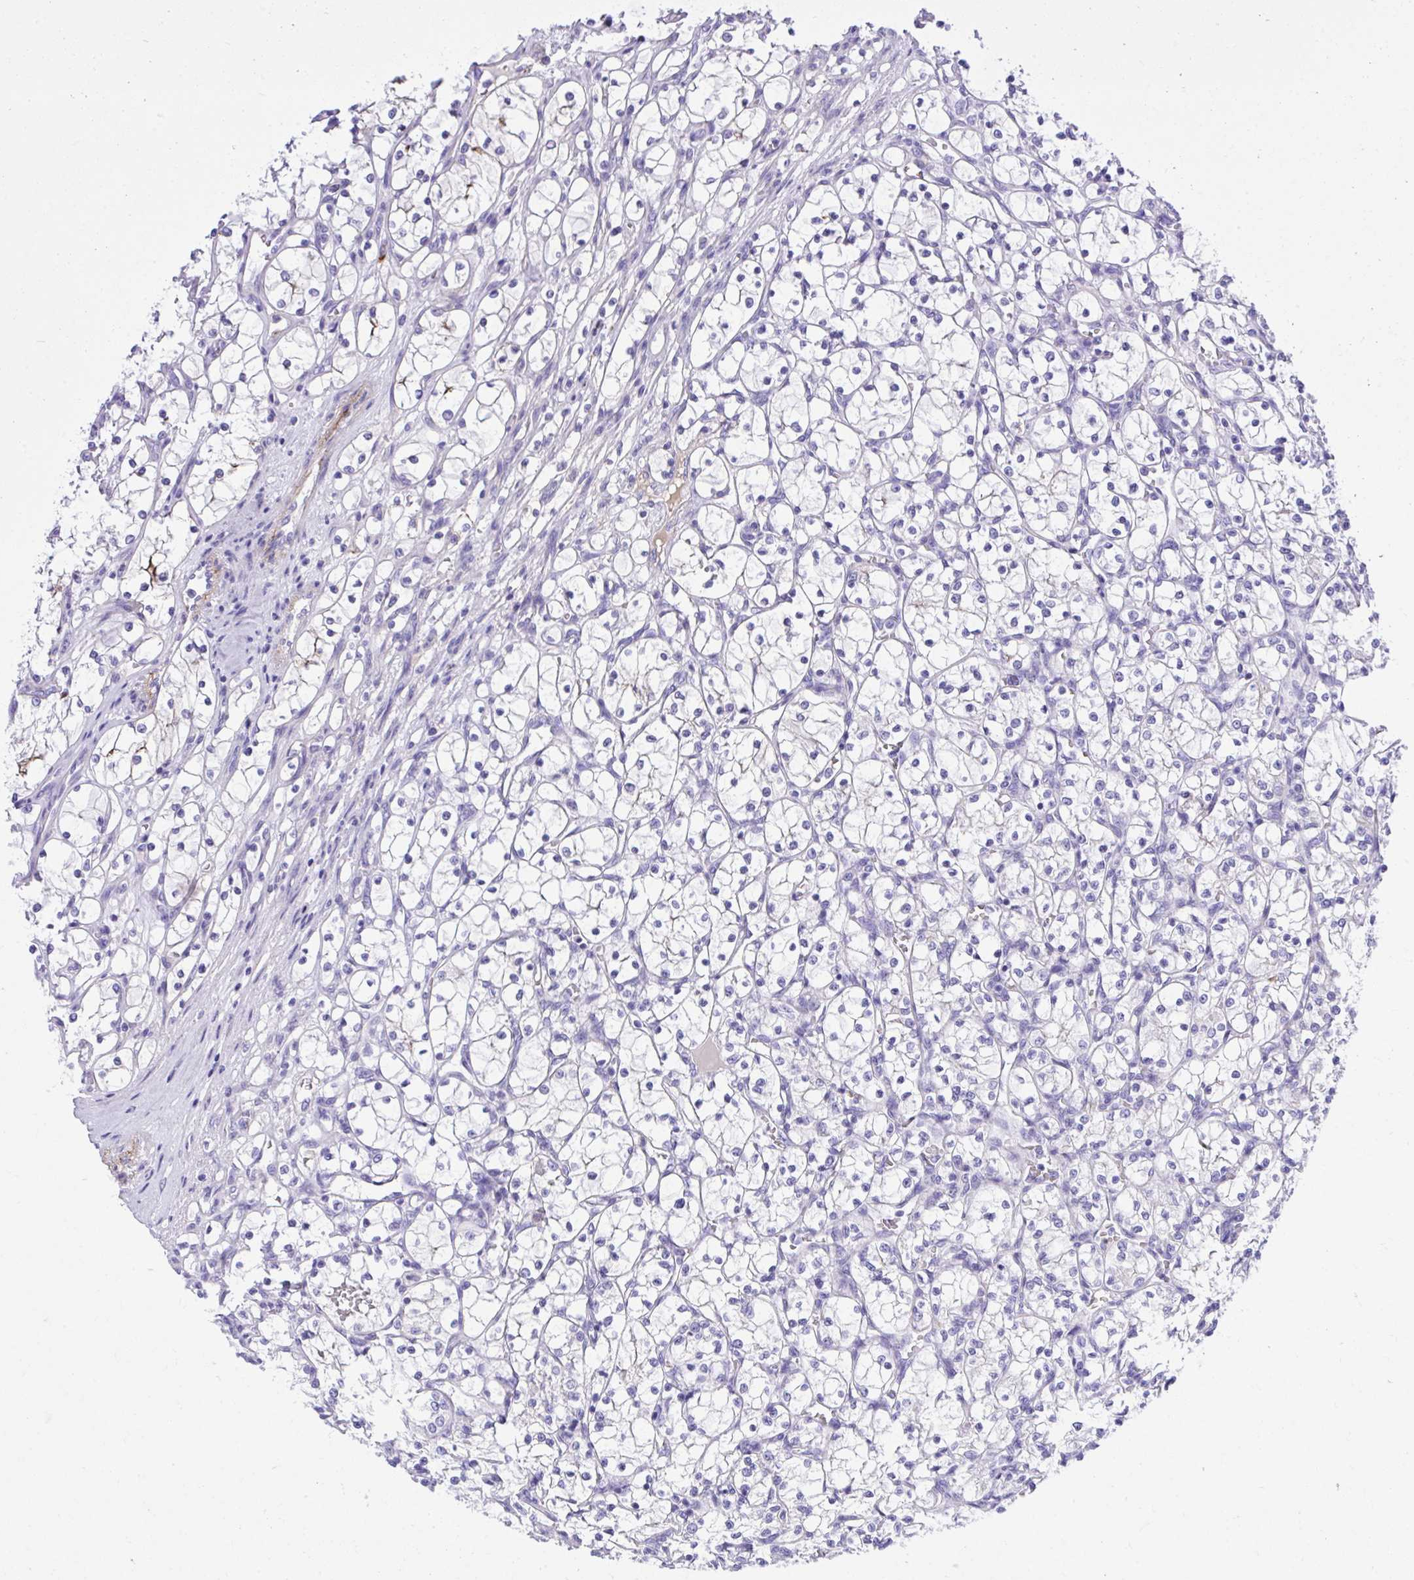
{"staining": {"intensity": "negative", "quantity": "none", "location": "none"}, "tissue": "renal cancer", "cell_type": "Tumor cells", "image_type": "cancer", "snomed": [{"axis": "morphology", "description": "Adenocarcinoma, NOS"}, {"axis": "topography", "description": "Kidney"}], "caption": "The IHC histopathology image has no significant positivity in tumor cells of adenocarcinoma (renal) tissue. (Immunohistochemistry, brightfield microscopy, high magnification).", "gene": "HRG", "patient": {"sex": "female", "age": 69}}